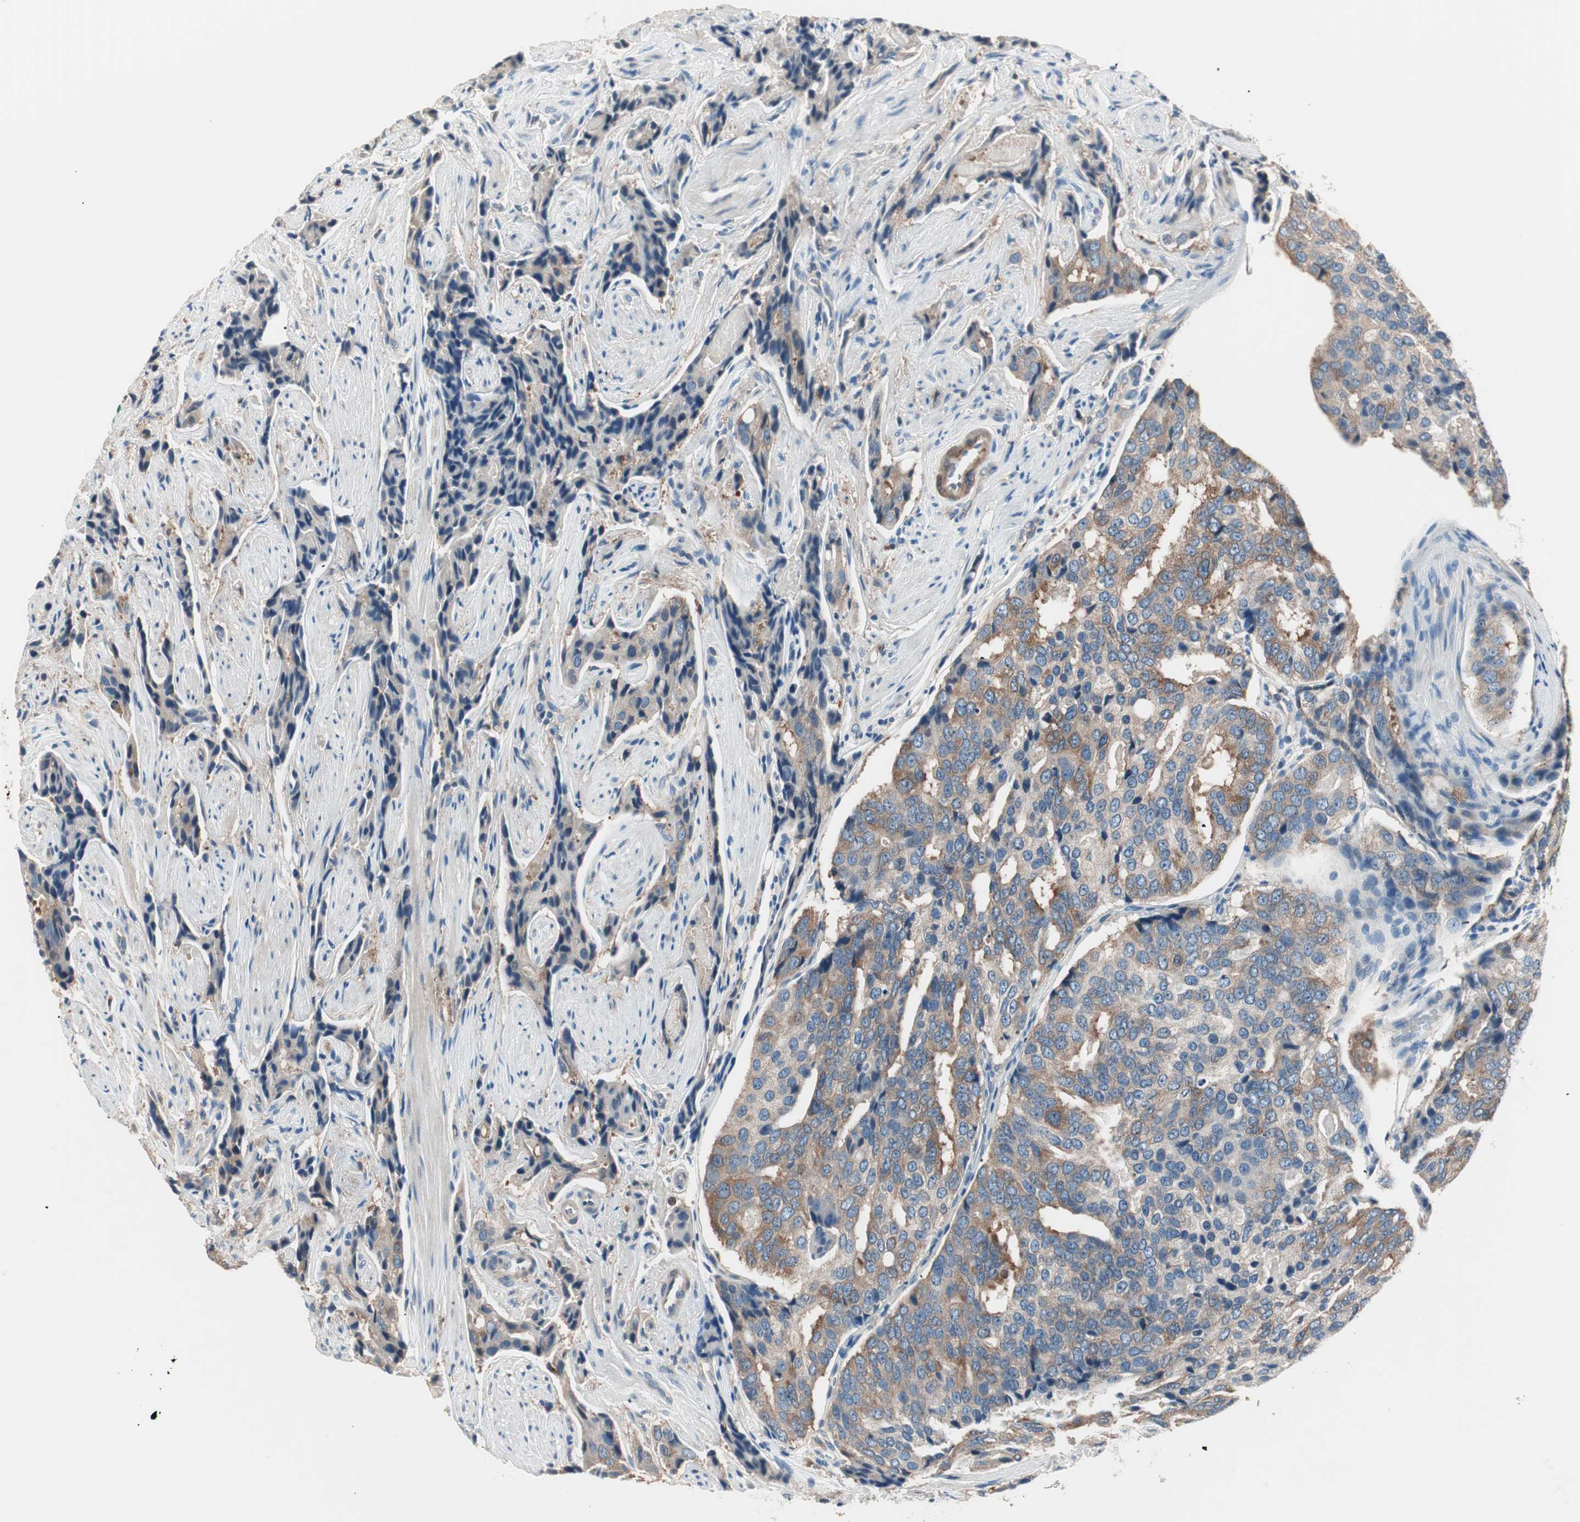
{"staining": {"intensity": "moderate", "quantity": "25%-75%", "location": "cytoplasmic/membranous"}, "tissue": "prostate cancer", "cell_type": "Tumor cells", "image_type": "cancer", "snomed": [{"axis": "morphology", "description": "Adenocarcinoma, High grade"}, {"axis": "topography", "description": "Prostate"}], "caption": "This micrograph displays immunohistochemistry staining of human adenocarcinoma (high-grade) (prostate), with medium moderate cytoplasmic/membranous staining in about 25%-75% of tumor cells.", "gene": "RAD54B", "patient": {"sex": "male", "age": 58}}